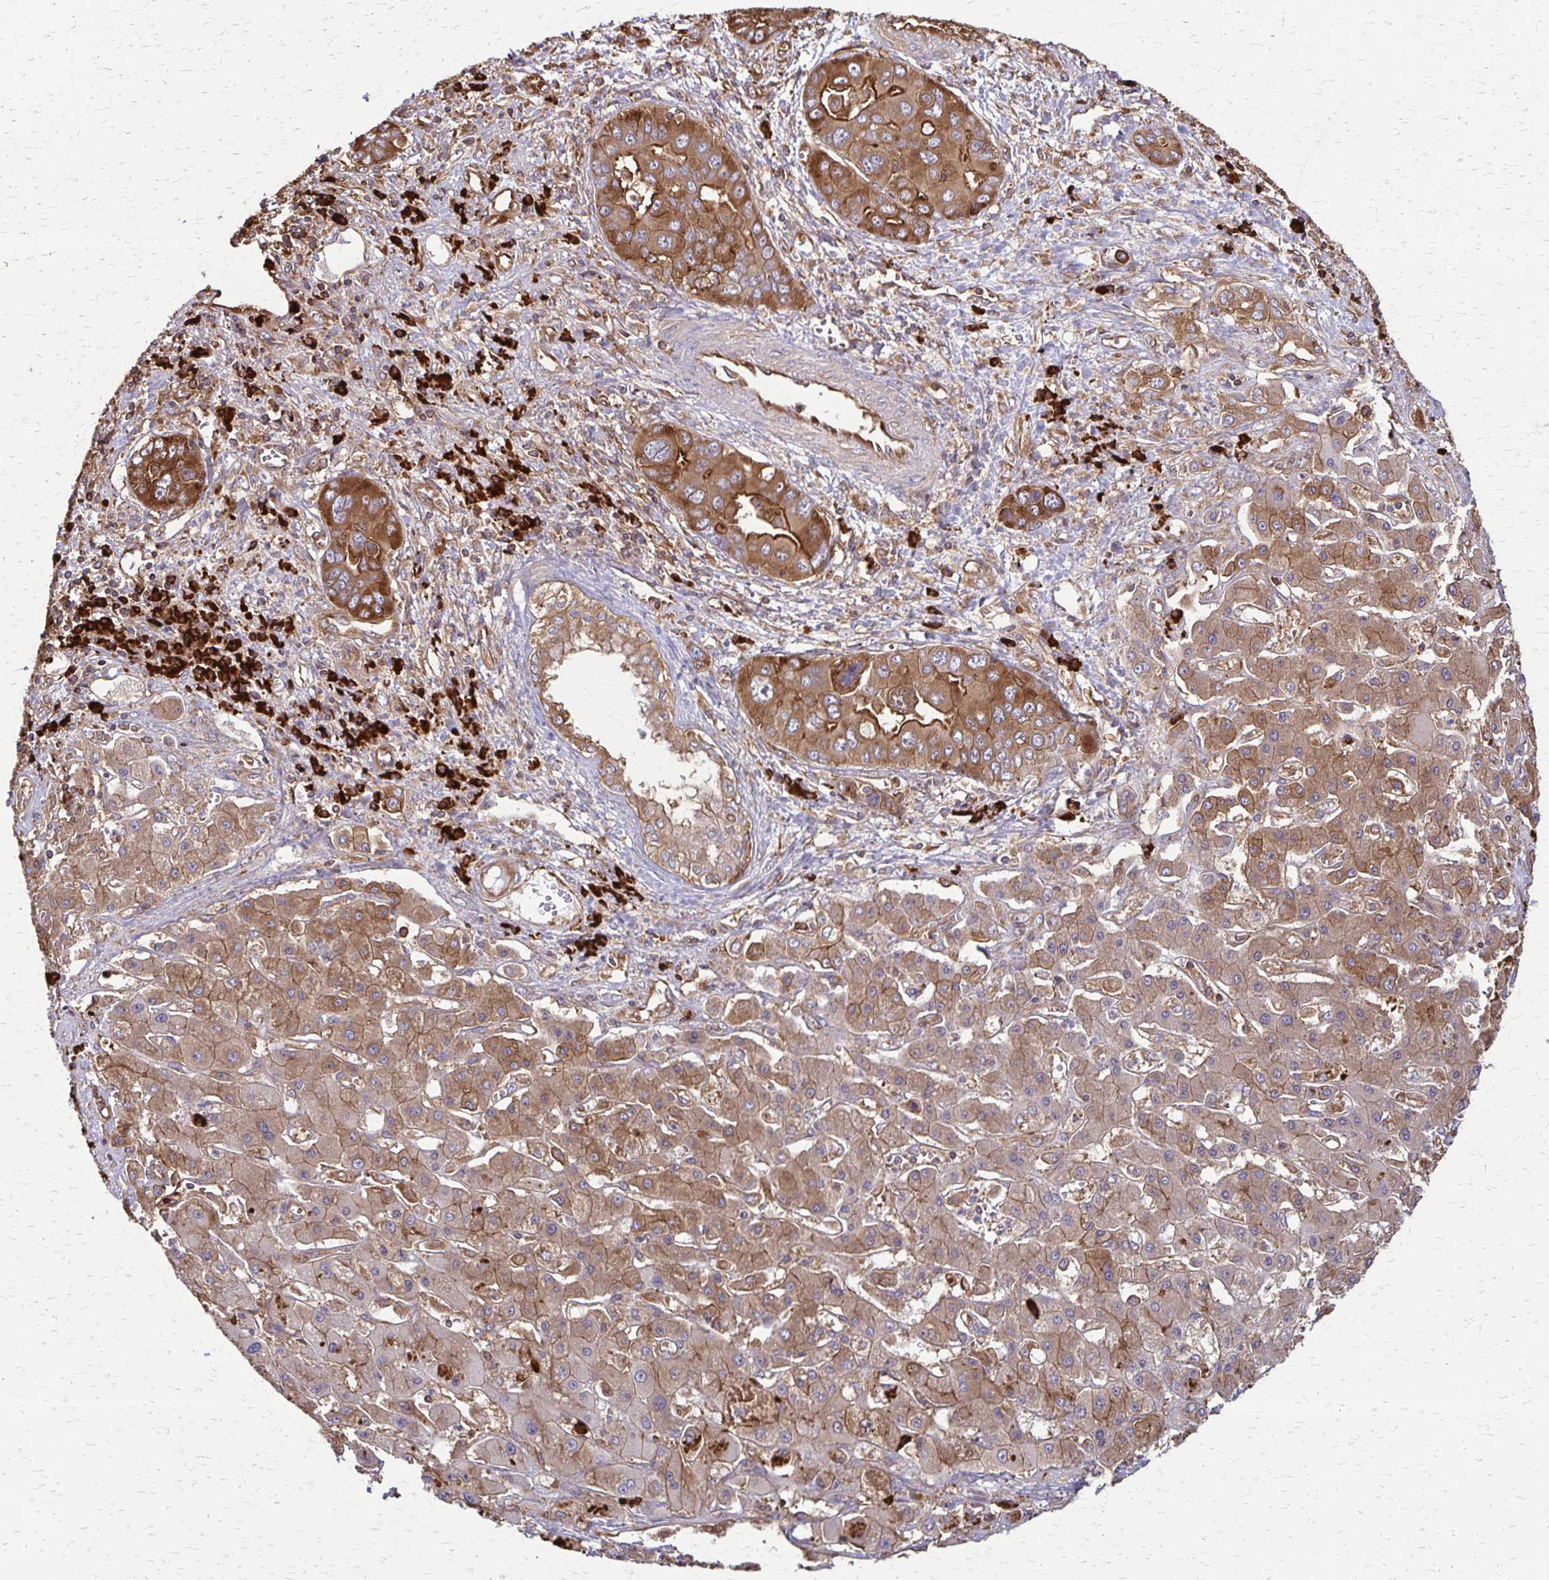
{"staining": {"intensity": "strong", "quantity": ">75%", "location": "cytoplasmic/membranous"}, "tissue": "liver cancer", "cell_type": "Tumor cells", "image_type": "cancer", "snomed": [{"axis": "morphology", "description": "Cholangiocarcinoma"}, {"axis": "topography", "description": "Liver"}], "caption": "Cholangiocarcinoma (liver) tissue displays strong cytoplasmic/membranous positivity in about >75% of tumor cells Nuclei are stained in blue.", "gene": "EEF2", "patient": {"sex": "male", "age": 67}}